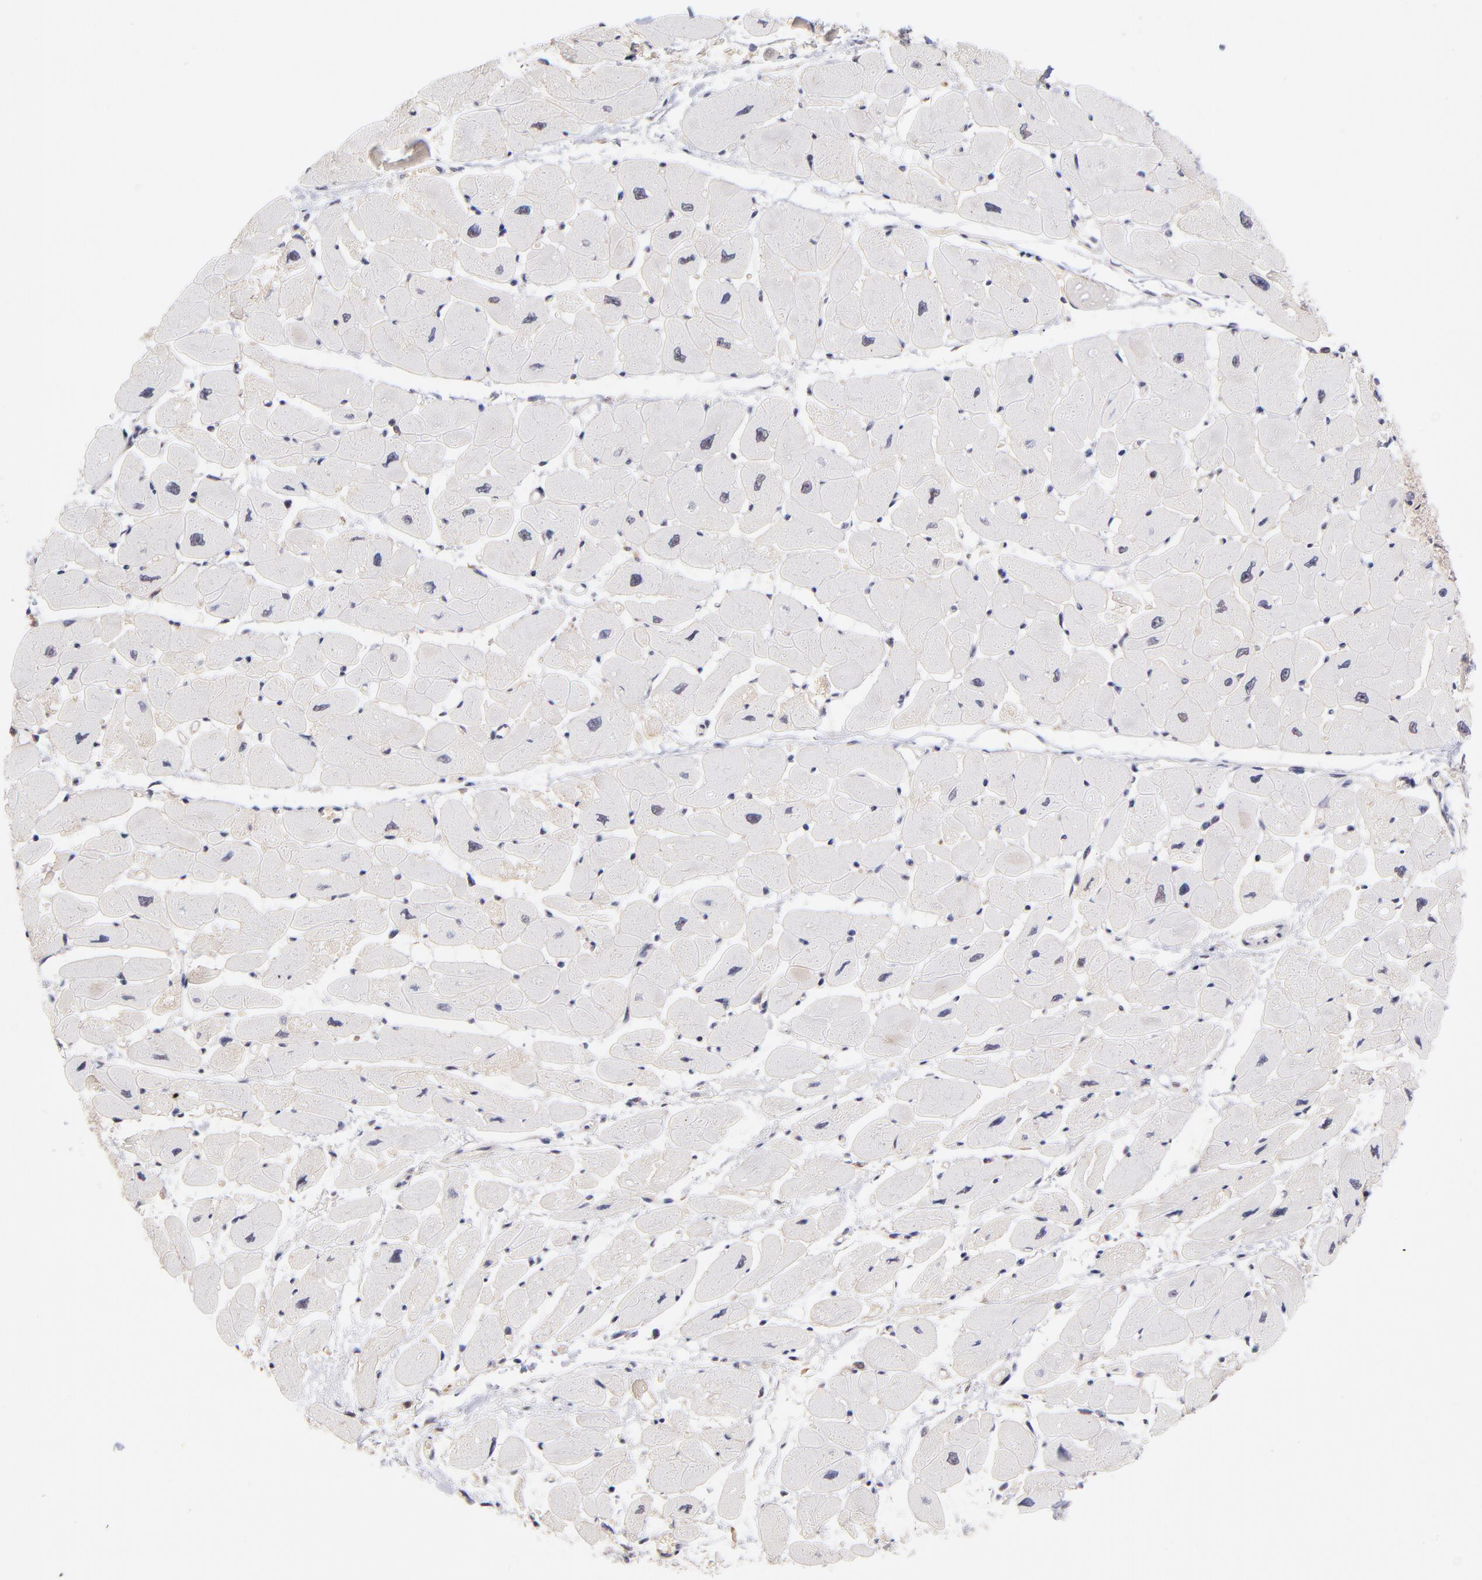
{"staining": {"intensity": "moderate", "quantity": ">75%", "location": "nuclear"}, "tissue": "heart muscle", "cell_type": "Cardiomyocytes", "image_type": "normal", "snomed": [{"axis": "morphology", "description": "Normal tissue, NOS"}, {"axis": "topography", "description": "Heart"}], "caption": "This is a photomicrograph of IHC staining of benign heart muscle, which shows moderate positivity in the nuclear of cardiomyocytes.", "gene": "UBE2E2", "patient": {"sex": "female", "age": 54}}